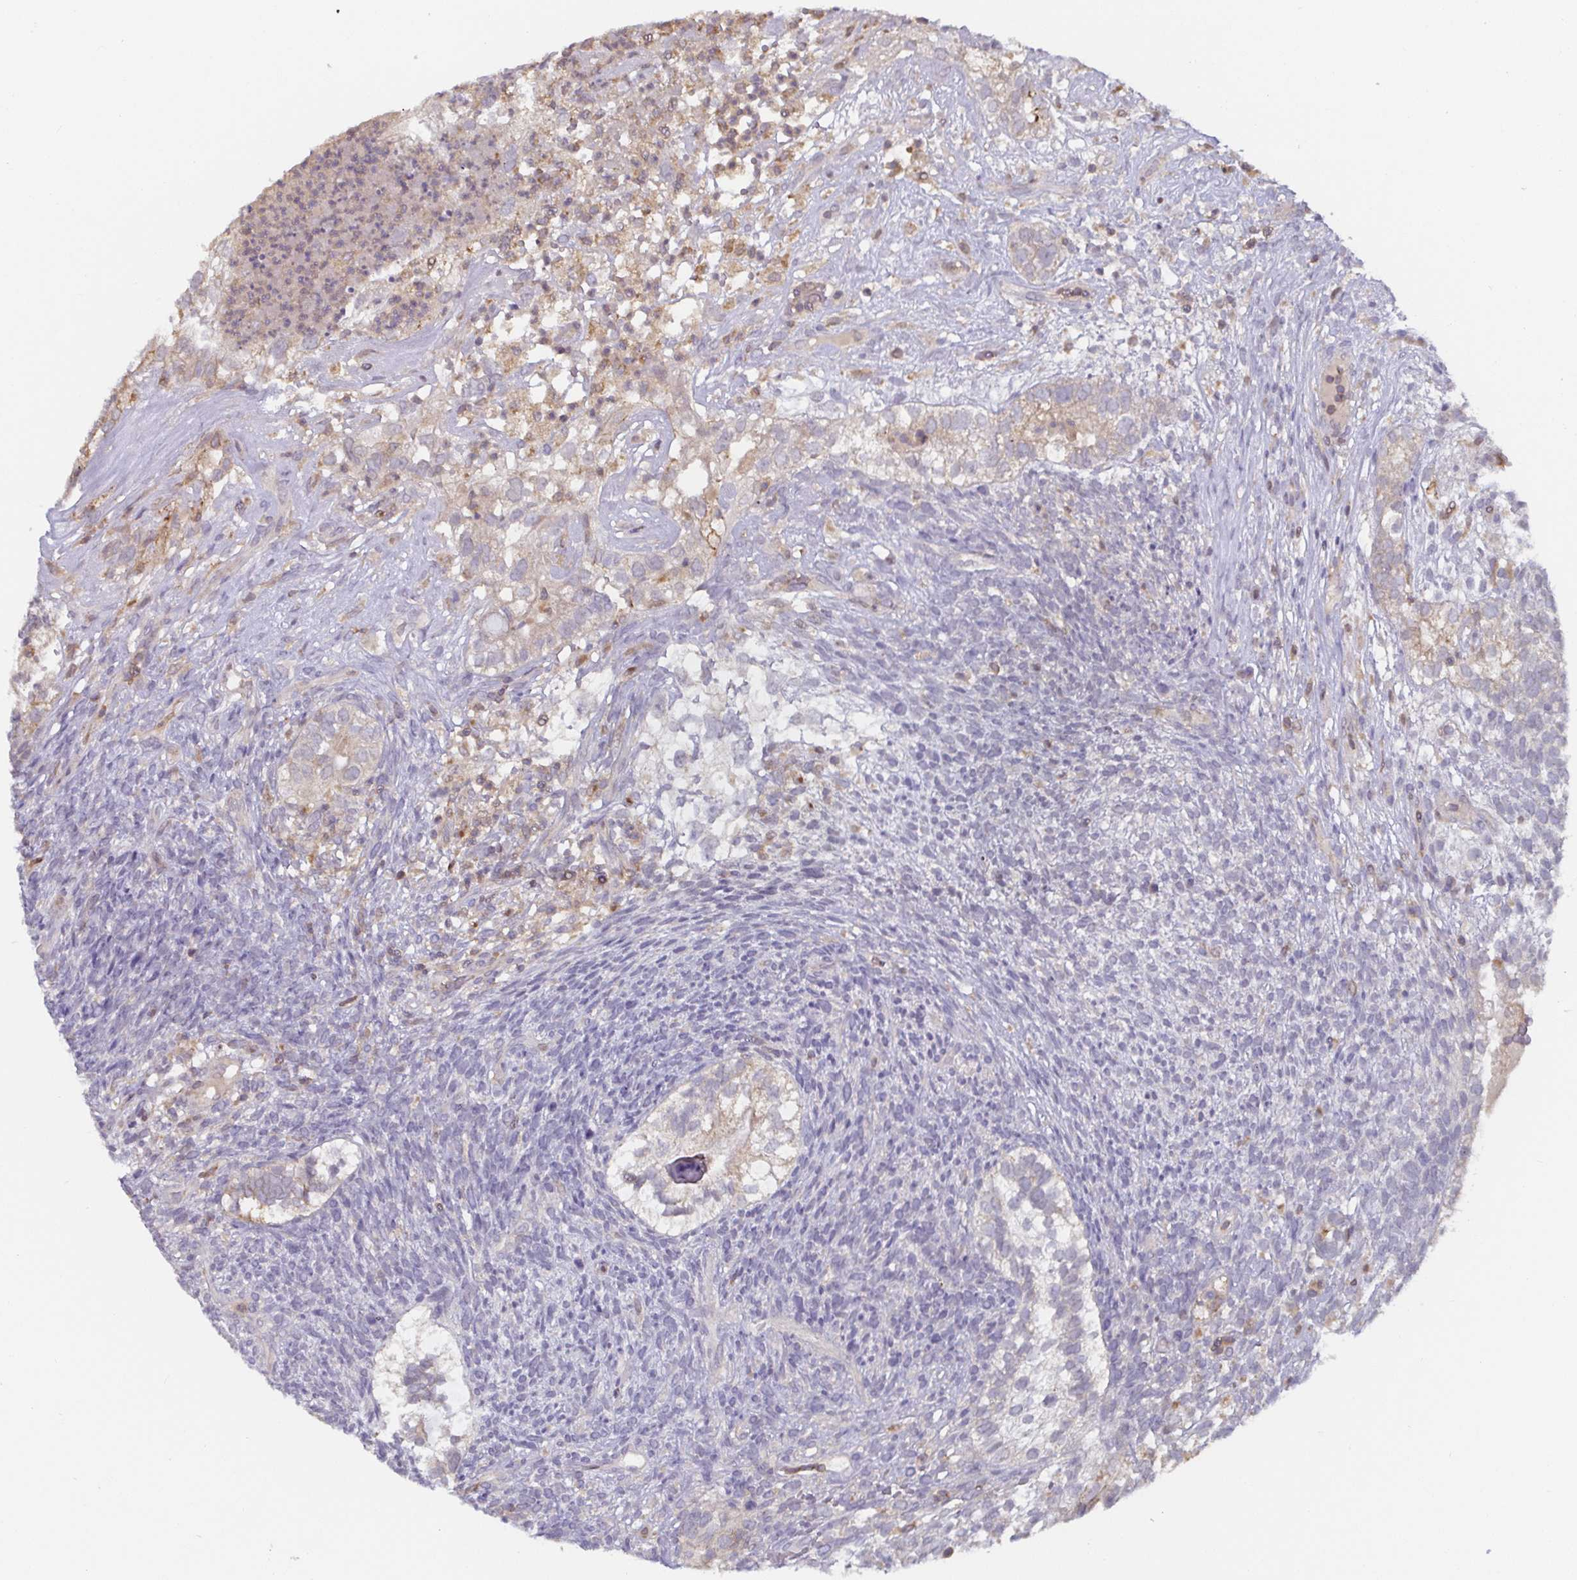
{"staining": {"intensity": "moderate", "quantity": "<25%", "location": "cytoplasmic/membranous"}, "tissue": "testis cancer", "cell_type": "Tumor cells", "image_type": "cancer", "snomed": [{"axis": "morphology", "description": "Seminoma, NOS"}, {"axis": "morphology", "description": "Carcinoma, Embryonal, NOS"}, {"axis": "topography", "description": "Testis"}], "caption": "Immunohistochemical staining of testis cancer (seminoma) reveals low levels of moderate cytoplasmic/membranous protein staining in about <25% of tumor cells.", "gene": "CDH18", "patient": {"sex": "male", "age": 41}}